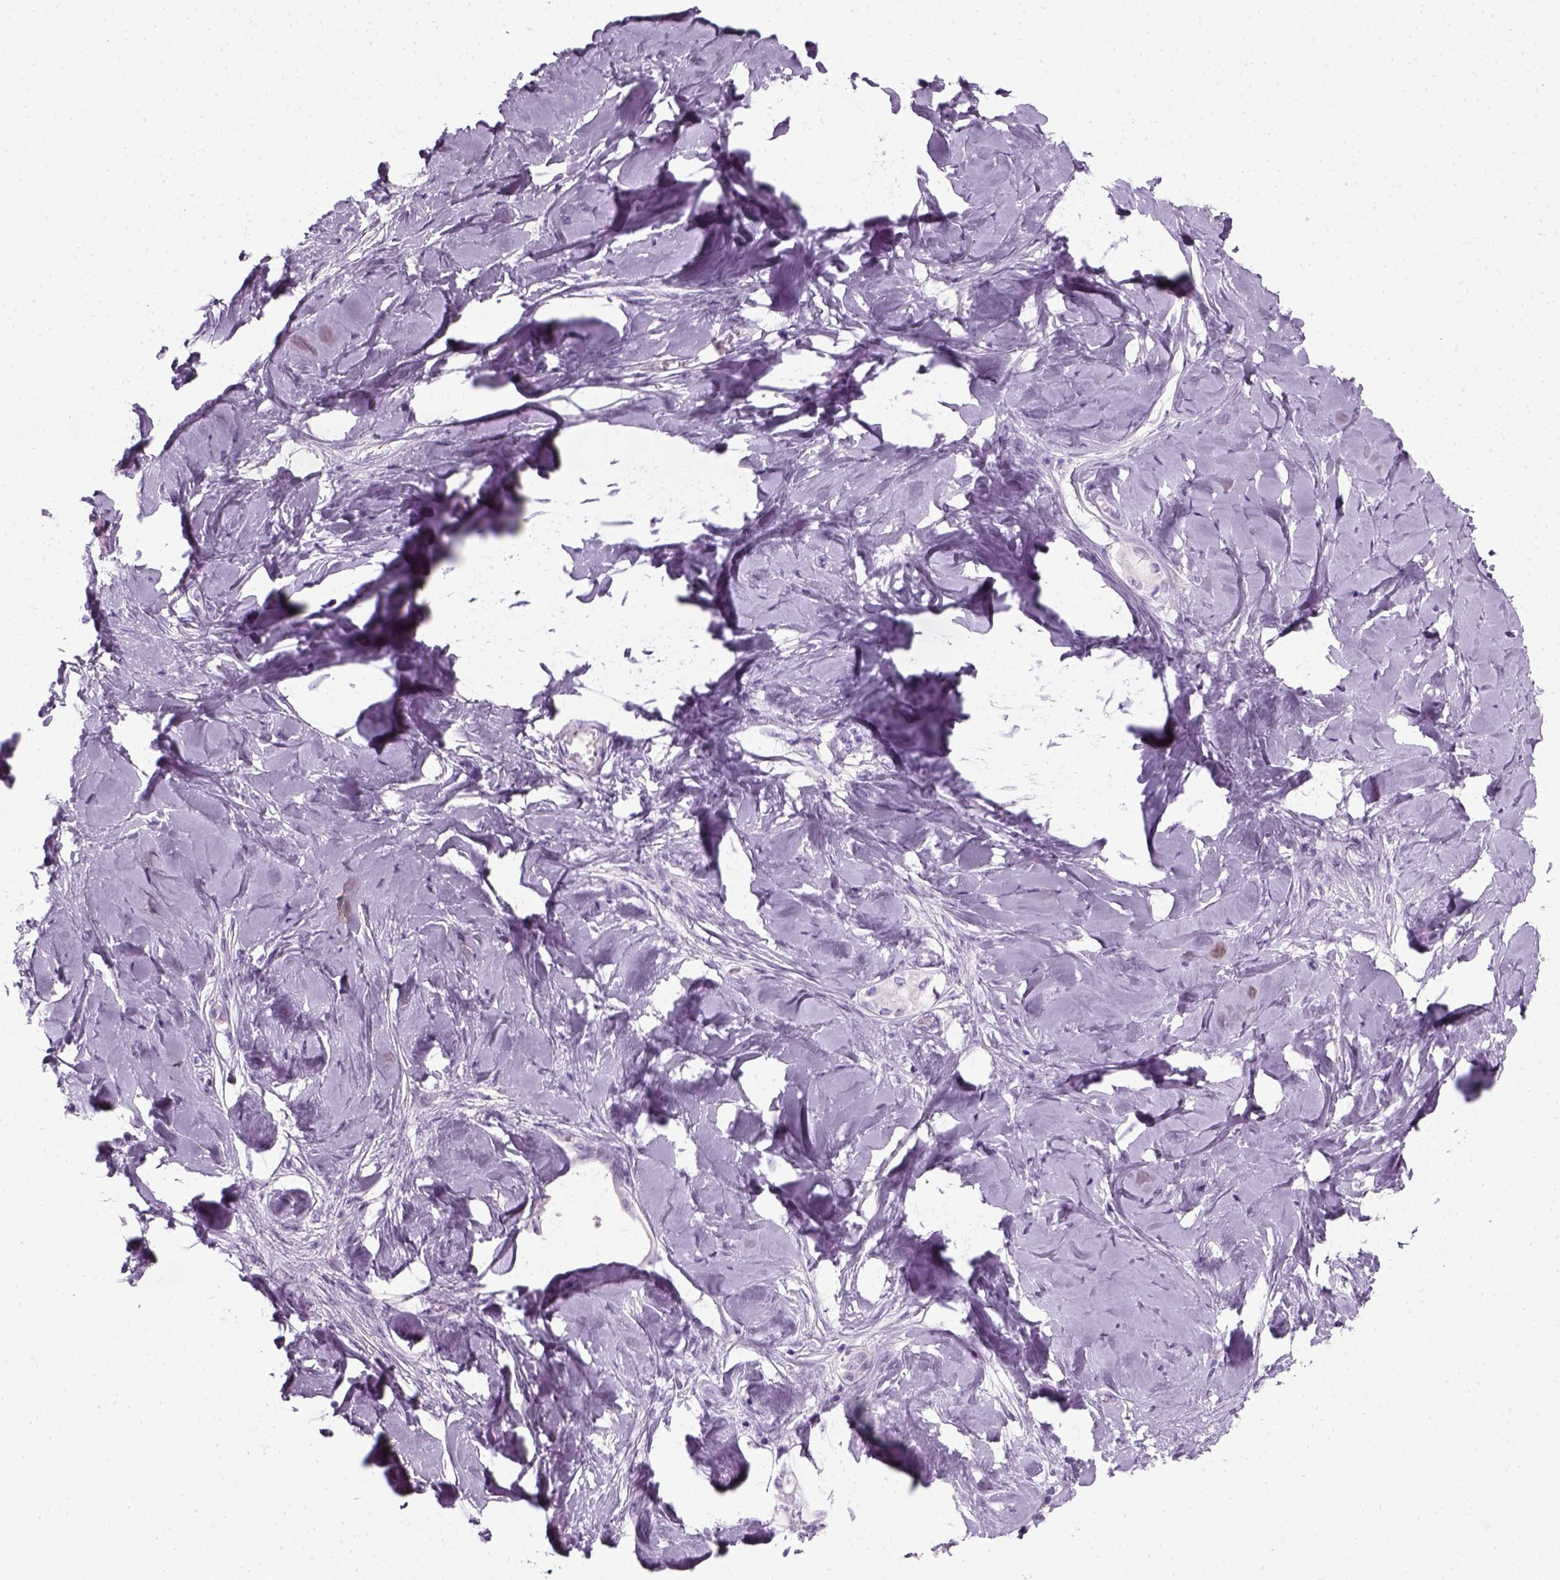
{"staining": {"intensity": "negative", "quantity": "none", "location": "none"}, "tissue": "ovarian cancer", "cell_type": "Tumor cells", "image_type": "cancer", "snomed": [{"axis": "morphology", "description": "Carcinoma, endometroid"}, {"axis": "topography", "description": "Ovary"}], "caption": "Immunohistochemical staining of human endometroid carcinoma (ovarian) shows no significant staining in tumor cells. (Stains: DAB (3,3'-diaminobenzidine) immunohistochemistry with hematoxylin counter stain, Microscopy: brightfield microscopy at high magnification).", "gene": "SLC12A5", "patient": {"sex": "female", "age": 70}}